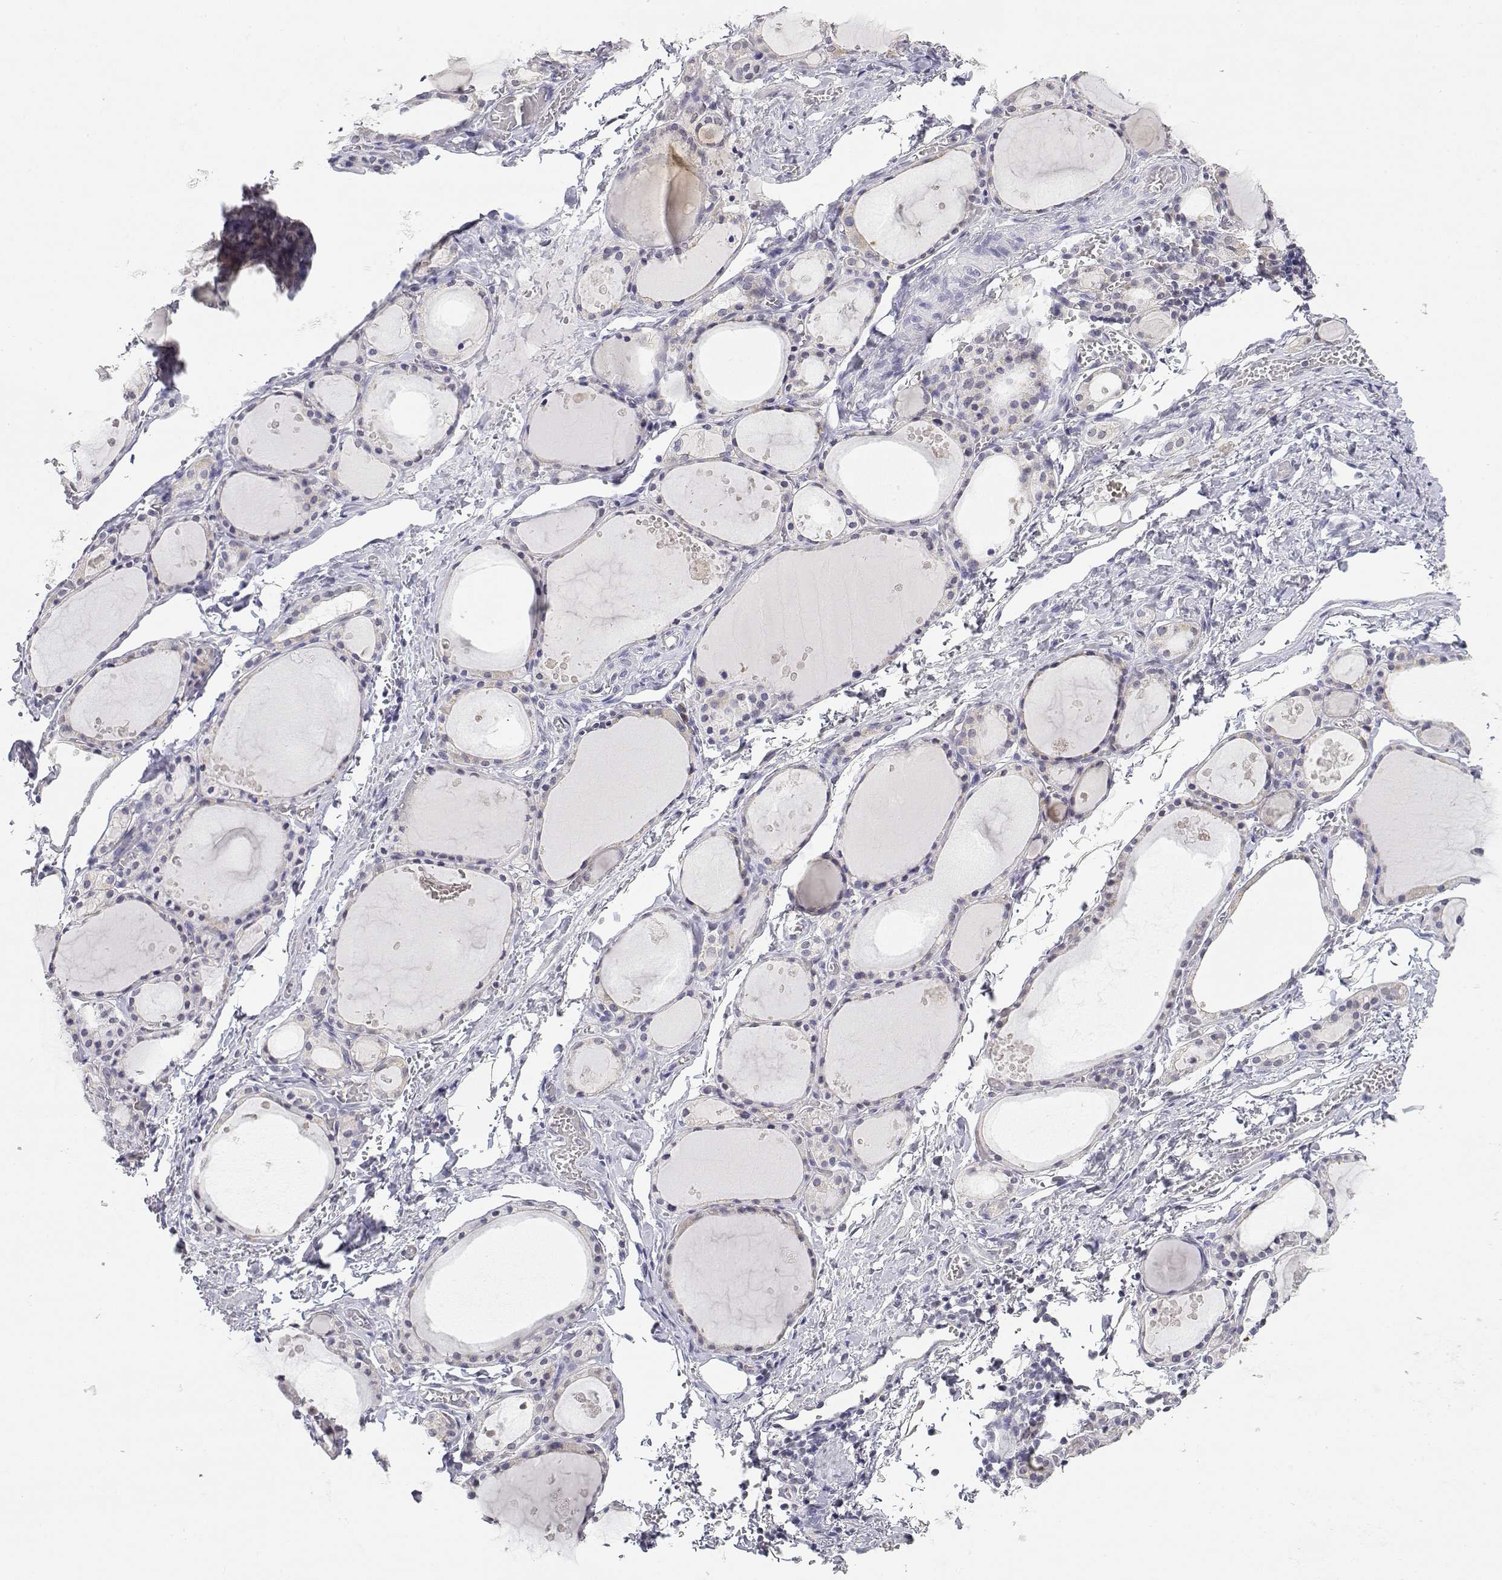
{"staining": {"intensity": "negative", "quantity": "none", "location": "none"}, "tissue": "thyroid gland", "cell_type": "Glandular cells", "image_type": "normal", "snomed": [{"axis": "morphology", "description": "Normal tissue, NOS"}, {"axis": "topography", "description": "Thyroid gland"}], "caption": "Immunohistochemical staining of unremarkable human thyroid gland demonstrates no significant positivity in glandular cells.", "gene": "ADA", "patient": {"sex": "male", "age": 68}}